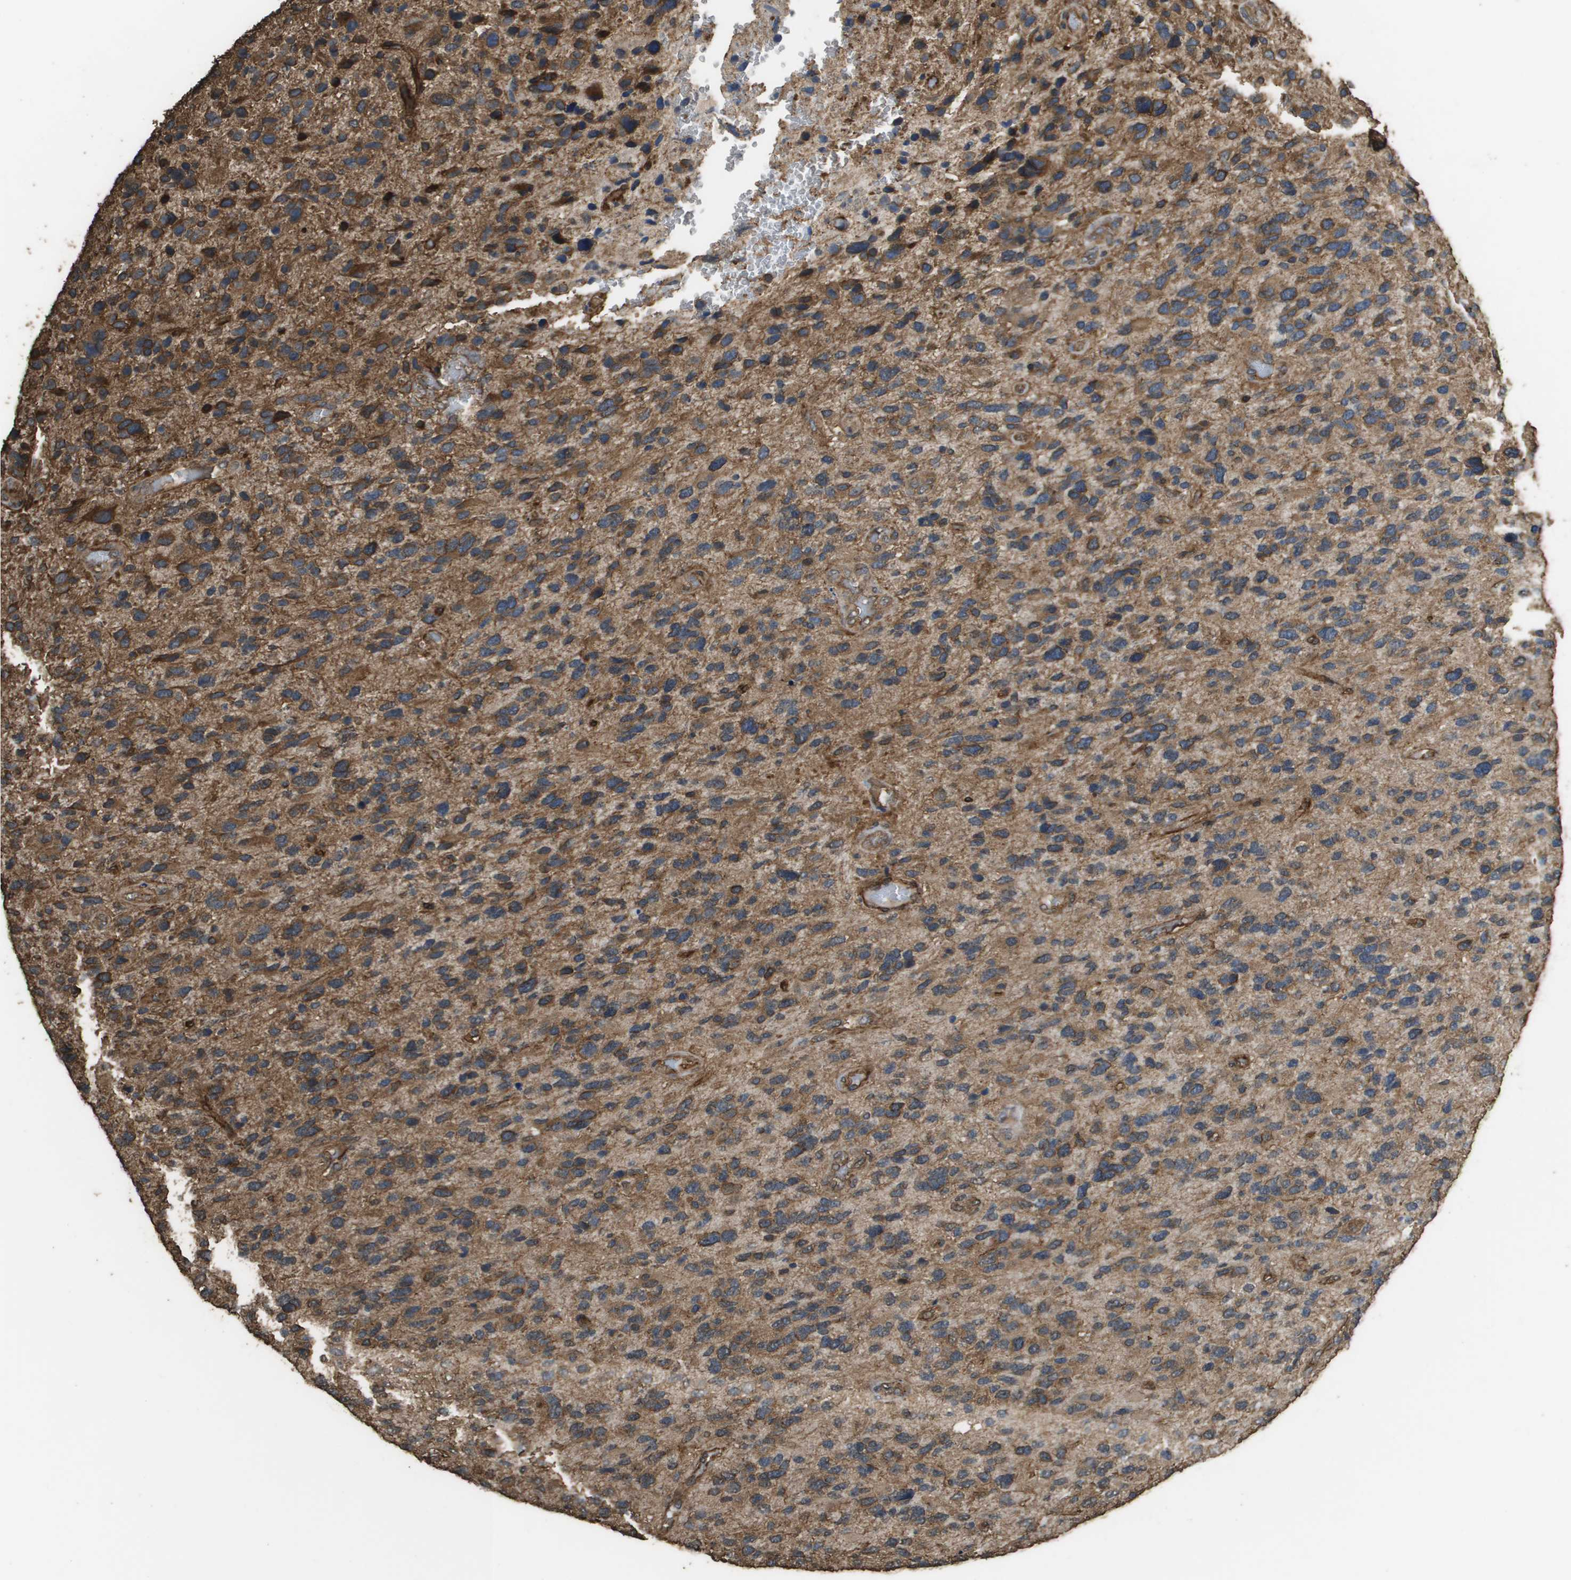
{"staining": {"intensity": "moderate", "quantity": ">75%", "location": "cytoplasmic/membranous"}, "tissue": "glioma", "cell_type": "Tumor cells", "image_type": "cancer", "snomed": [{"axis": "morphology", "description": "Glioma, malignant, High grade"}, {"axis": "topography", "description": "Brain"}], "caption": "Protein staining exhibits moderate cytoplasmic/membranous expression in about >75% of tumor cells in malignant glioma (high-grade).", "gene": "AAMP", "patient": {"sex": "female", "age": 58}}